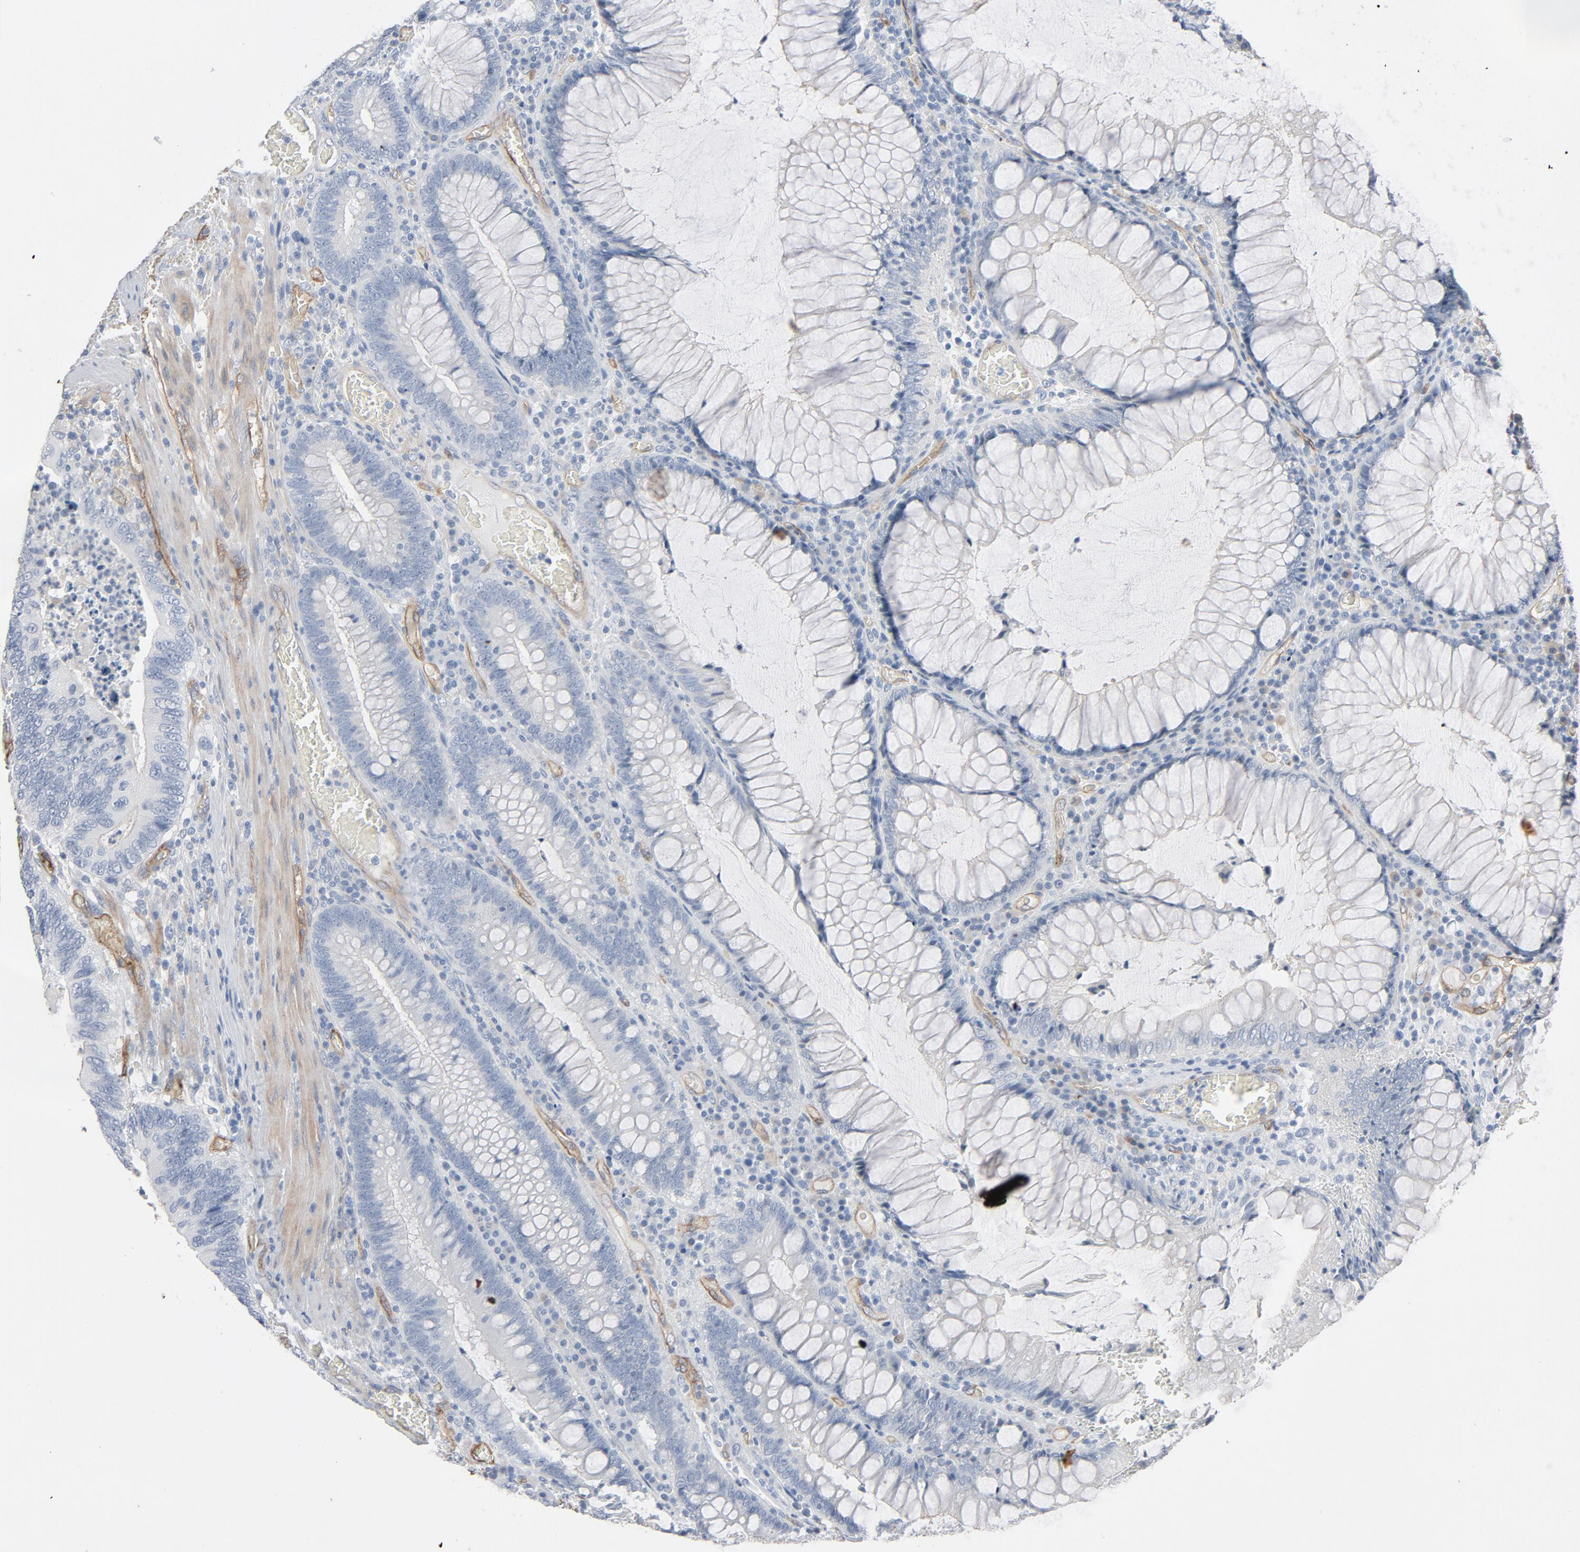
{"staining": {"intensity": "negative", "quantity": "none", "location": "none"}, "tissue": "colorectal cancer", "cell_type": "Tumor cells", "image_type": "cancer", "snomed": [{"axis": "morphology", "description": "Adenocarcinoma, NOS"}, {"axis": "topography", "description": "Colon"}], "caption": "The image demonstrates no significant expression in tumor cells of colorectal cancer.", "gene": "KDR", "patient": {"sex": "male", "age": 72}}